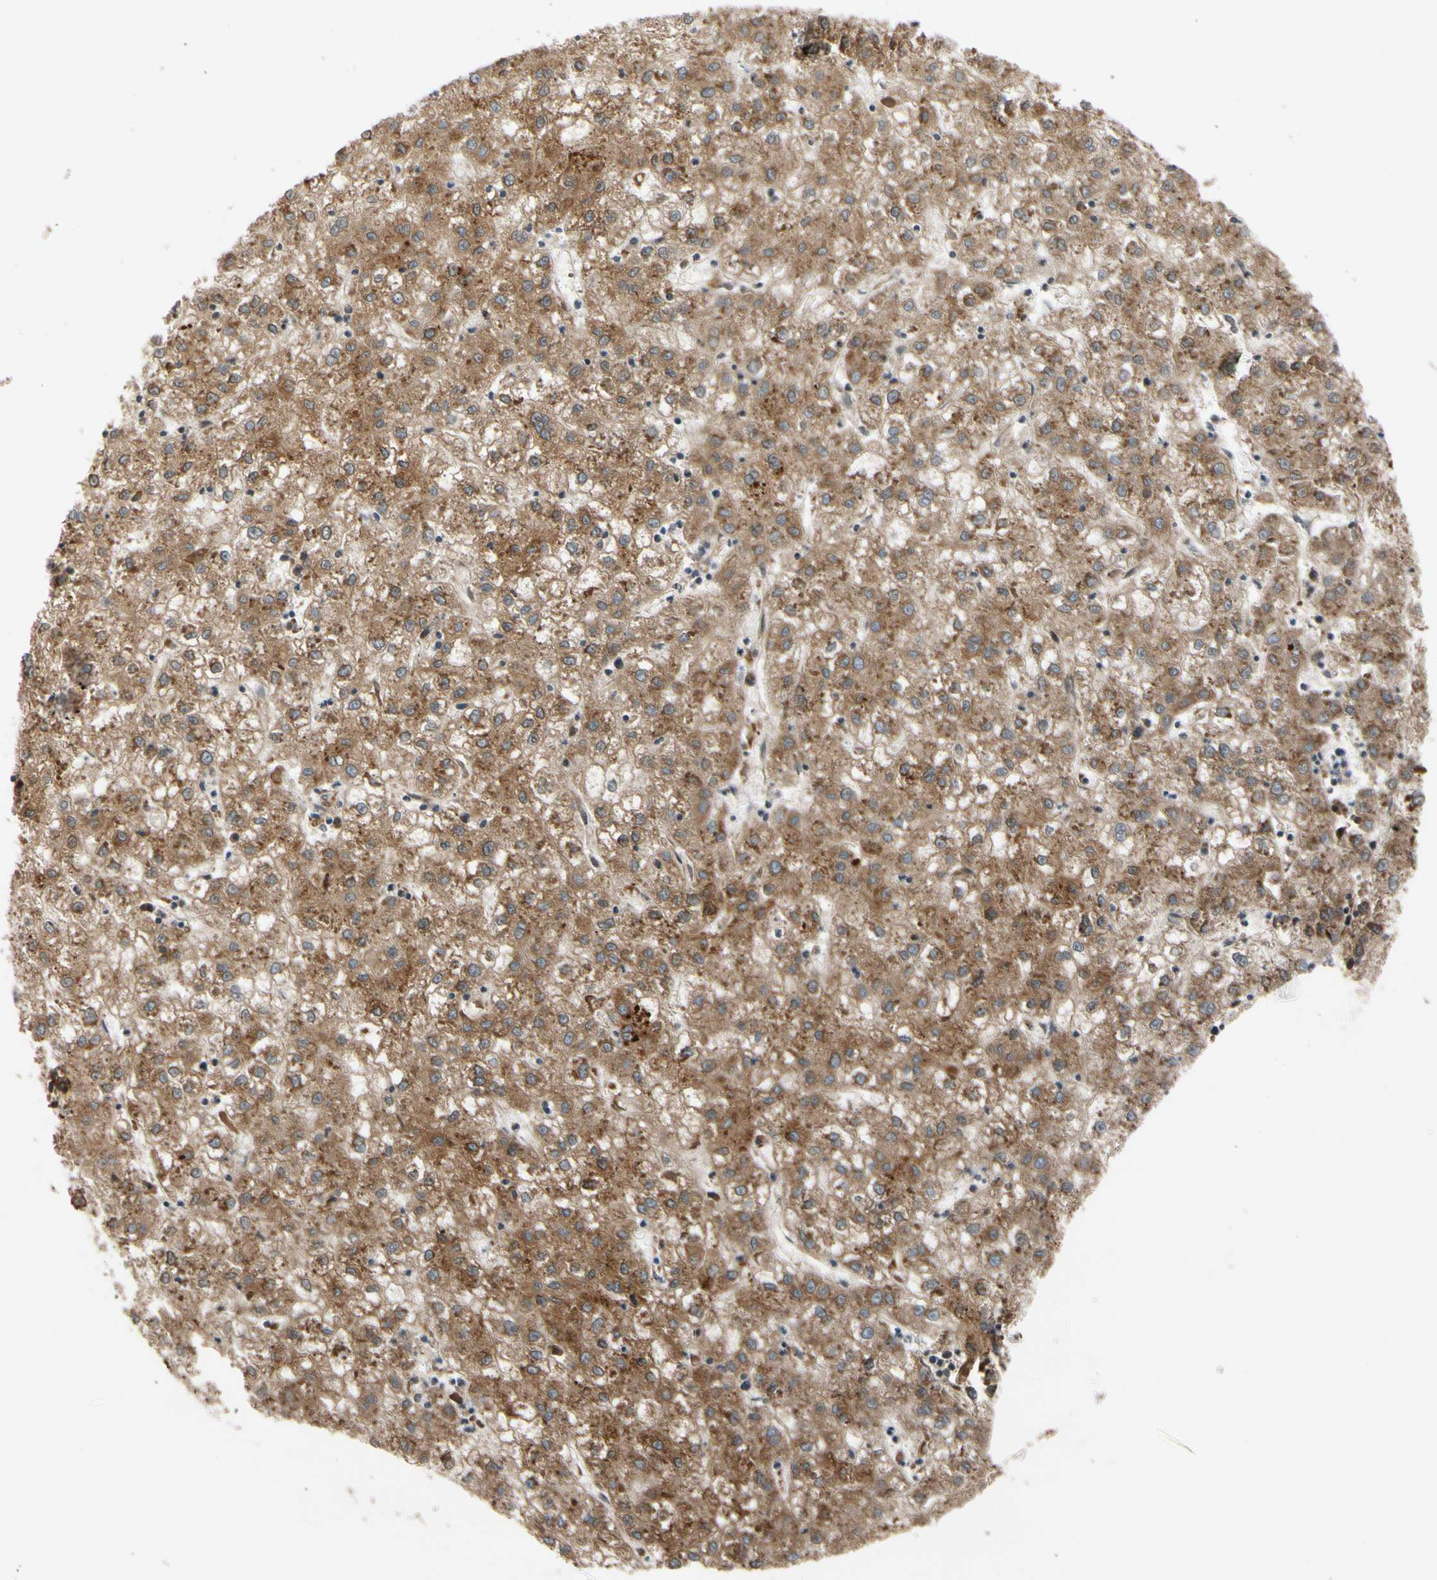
{"staining": {"intensity": "moderate", "quantity": ">75%", "location": "cytoplasmic/membranous"}, "tissue": "liver cancer", "cell_type": "Tumor cells", "image_type": "cancer", "snomed": [{"axis": "morphology", "description": "Carcinoma, Hepatocellular, NOS"}, {"axis": "topography", "description": "Liver"}], "caption": "Brown immunohistochemical staining in liver cancer (hepatocellular carcinoma) reveals moderate cytoplasmic/membranous expression in approximately >75% of tumor cells.", "gene": "PRXL2A", "patient": {"sex": "male", "age": 72}}